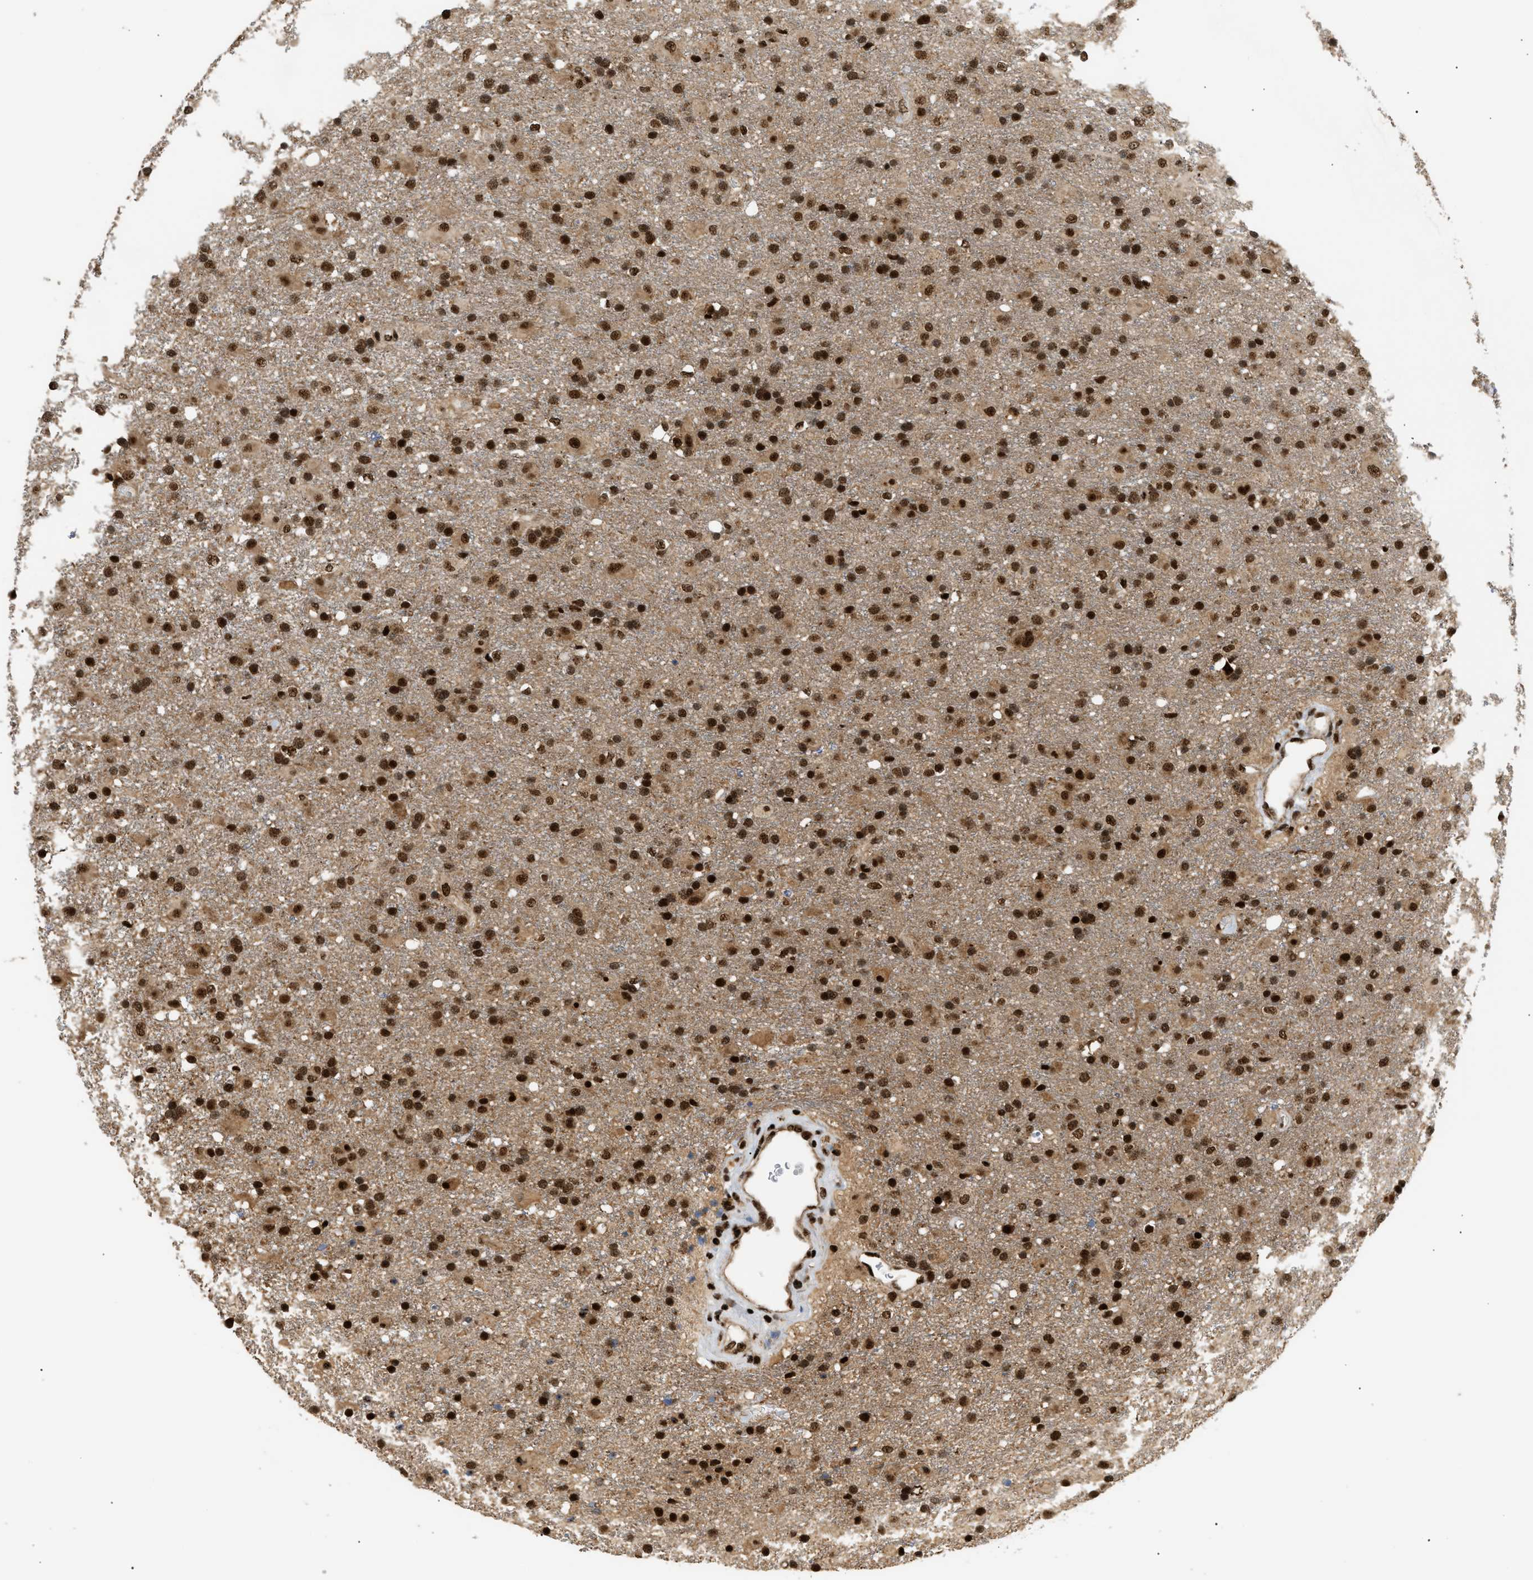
{"staining": {"intensity": "strong", "quantity": ">75%", "location": "nuclear"}, "tissue": "glioma", "cell_type": "Tumor cells", "image_type": "cancer", "snomed": [{"axis": "morphology", "description": "Glioma, malignant, Low grade"}, {"axis": "topography", "description": "Brain"}], "caption": "Glioma stained with immunohistochemistry (IHC) demonstrates strong nuclear positivity in about >75% of tumor cells. The staining was performed using DAB (3,3'-diaminobenzidine), with brown indicating positive protein expression. Nuclei are stained blue with hematoxylin.", "gene": "RBM5", "patient": {"sex": "male", "age": 65}}